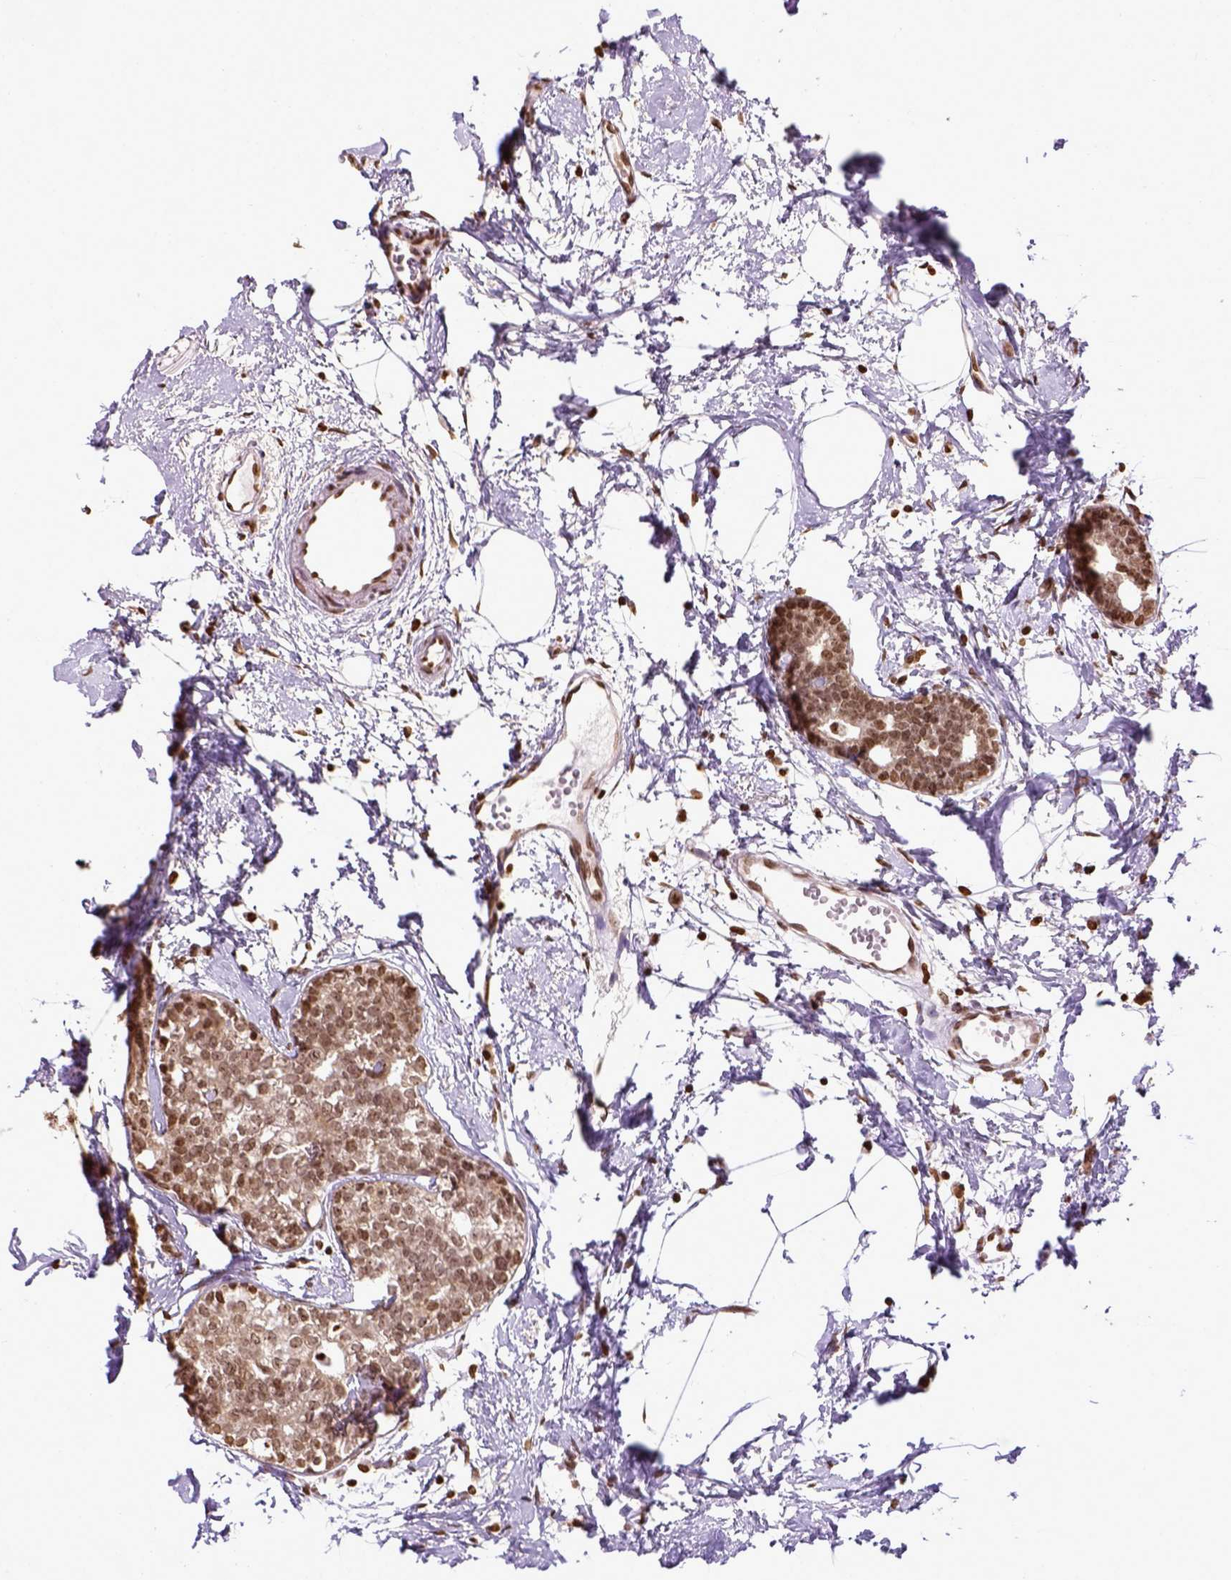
{"staining": {"intensity": "moderate", "quantity": ">75%", "location": "nuclear"}, "tissue": "breast cancer", "cell_type": "Tumor cells", "image_type": "cancer", "snomed": [{"axis": "morphology", "description": "Duct carcinoma"}, {"axis": "topography", "description": "Breast"}], "caption": "IHC histopathology image of neoplastic tissue: human breast intraductal carcinoma stained using IHC demonstrates medium levels of moderate protein expression localized specifically in the nuclear of tumor cells, appearing as a nuclear brown color.", "gene": "ZNF75D", "patient": {"sex": "female", "age": 40}}